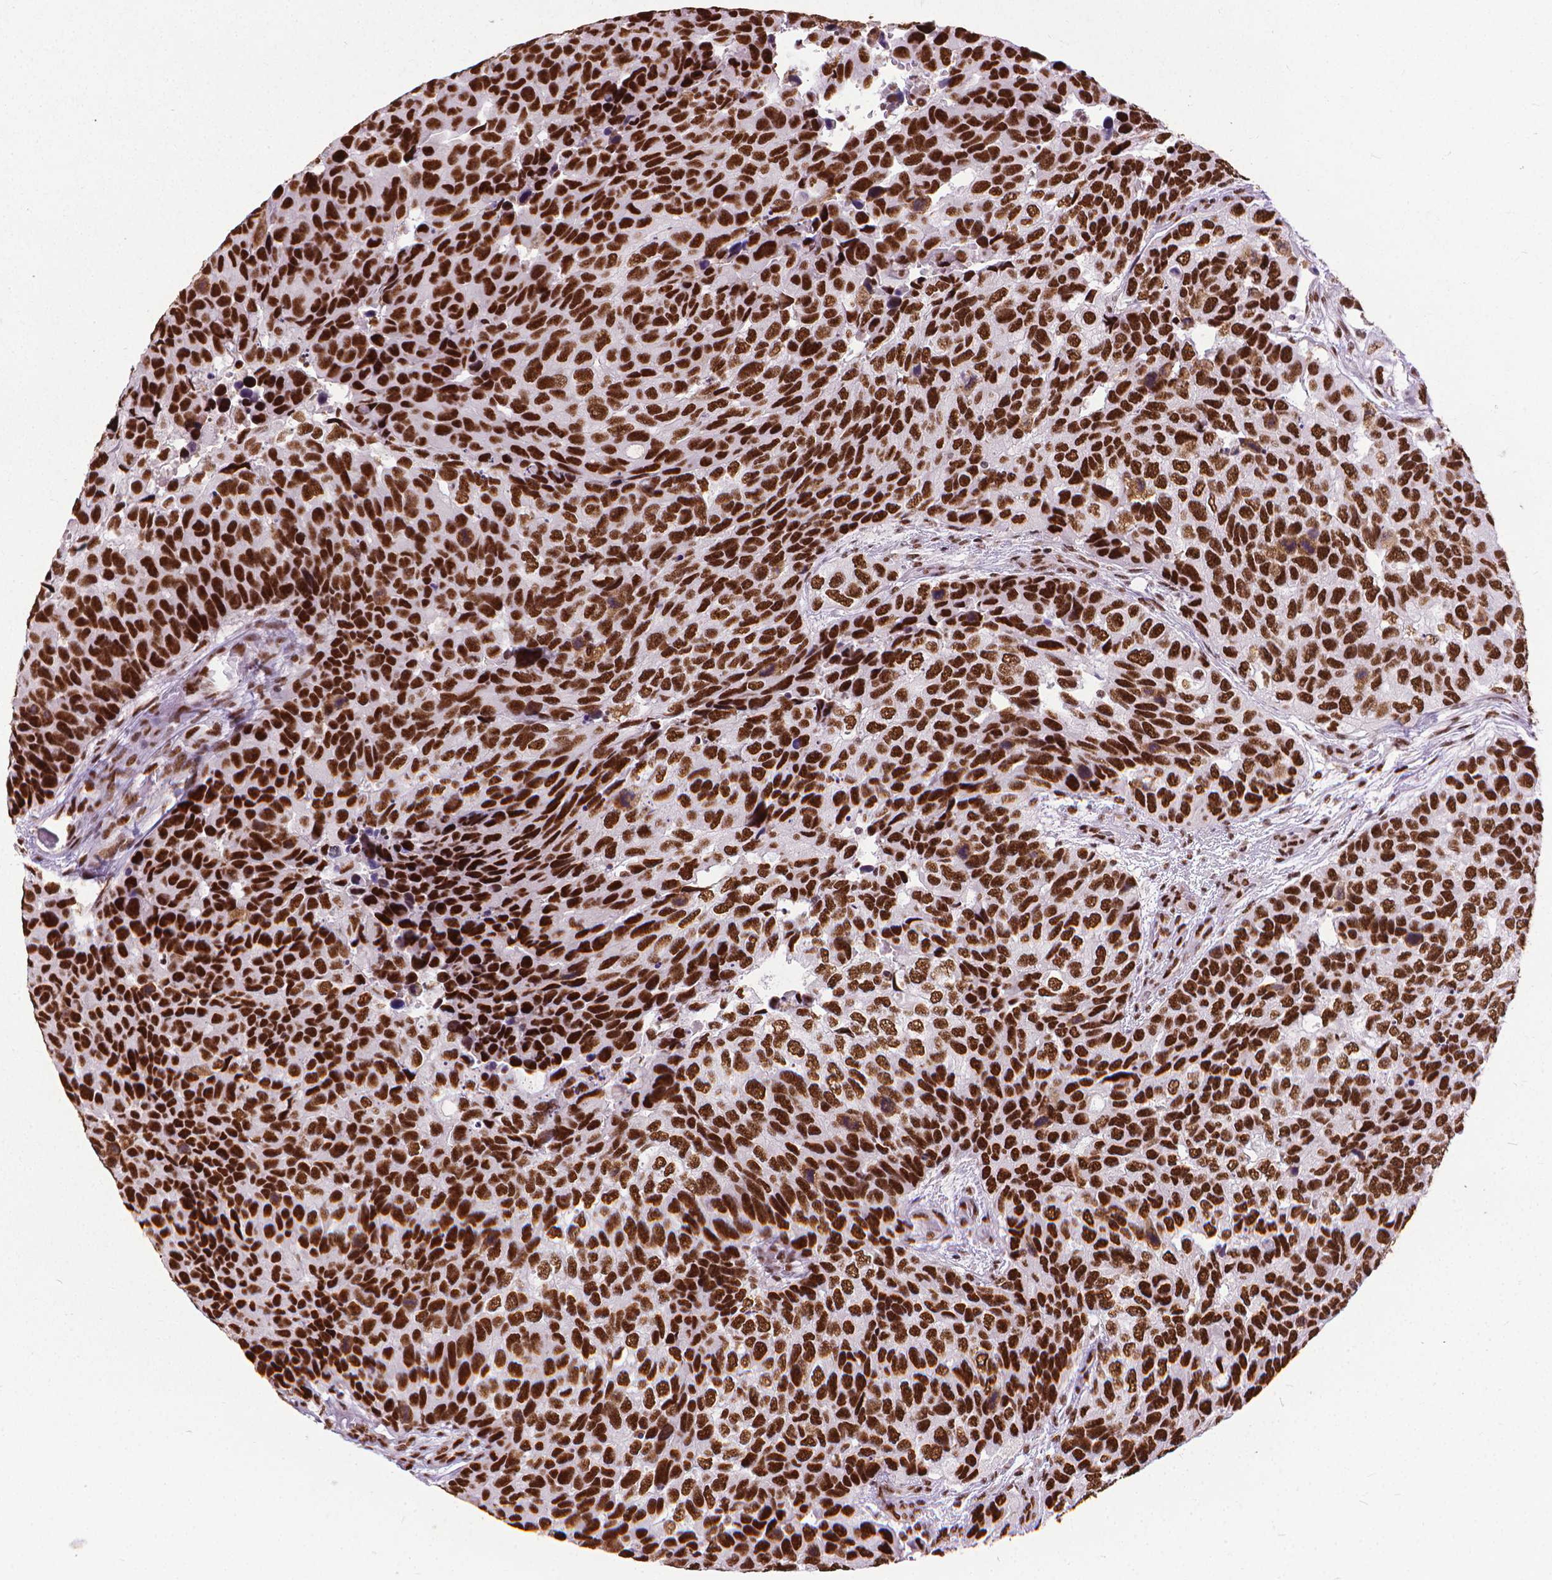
{"staining": {"intensity": "strong", "quantity": ">75%", "location": "nuclear"}, "tissue": "urothelial cancer", "cell_type": "Tumor cells", "image_type": "cancer", "snomed": [{"axis": "morphology", "description": "Urothelial carcinoma, High grade"}, {"axis": "topography", "description": "Urinary bladder"}], "caption": "Urothelial cancer stained with DAB immunohistochemistry (IHC) shows high levels of strong nuclear expression in about >75% of tumor cells.", "gene": "AKAP8", "patient": {"sex": "male", "age": 60}}